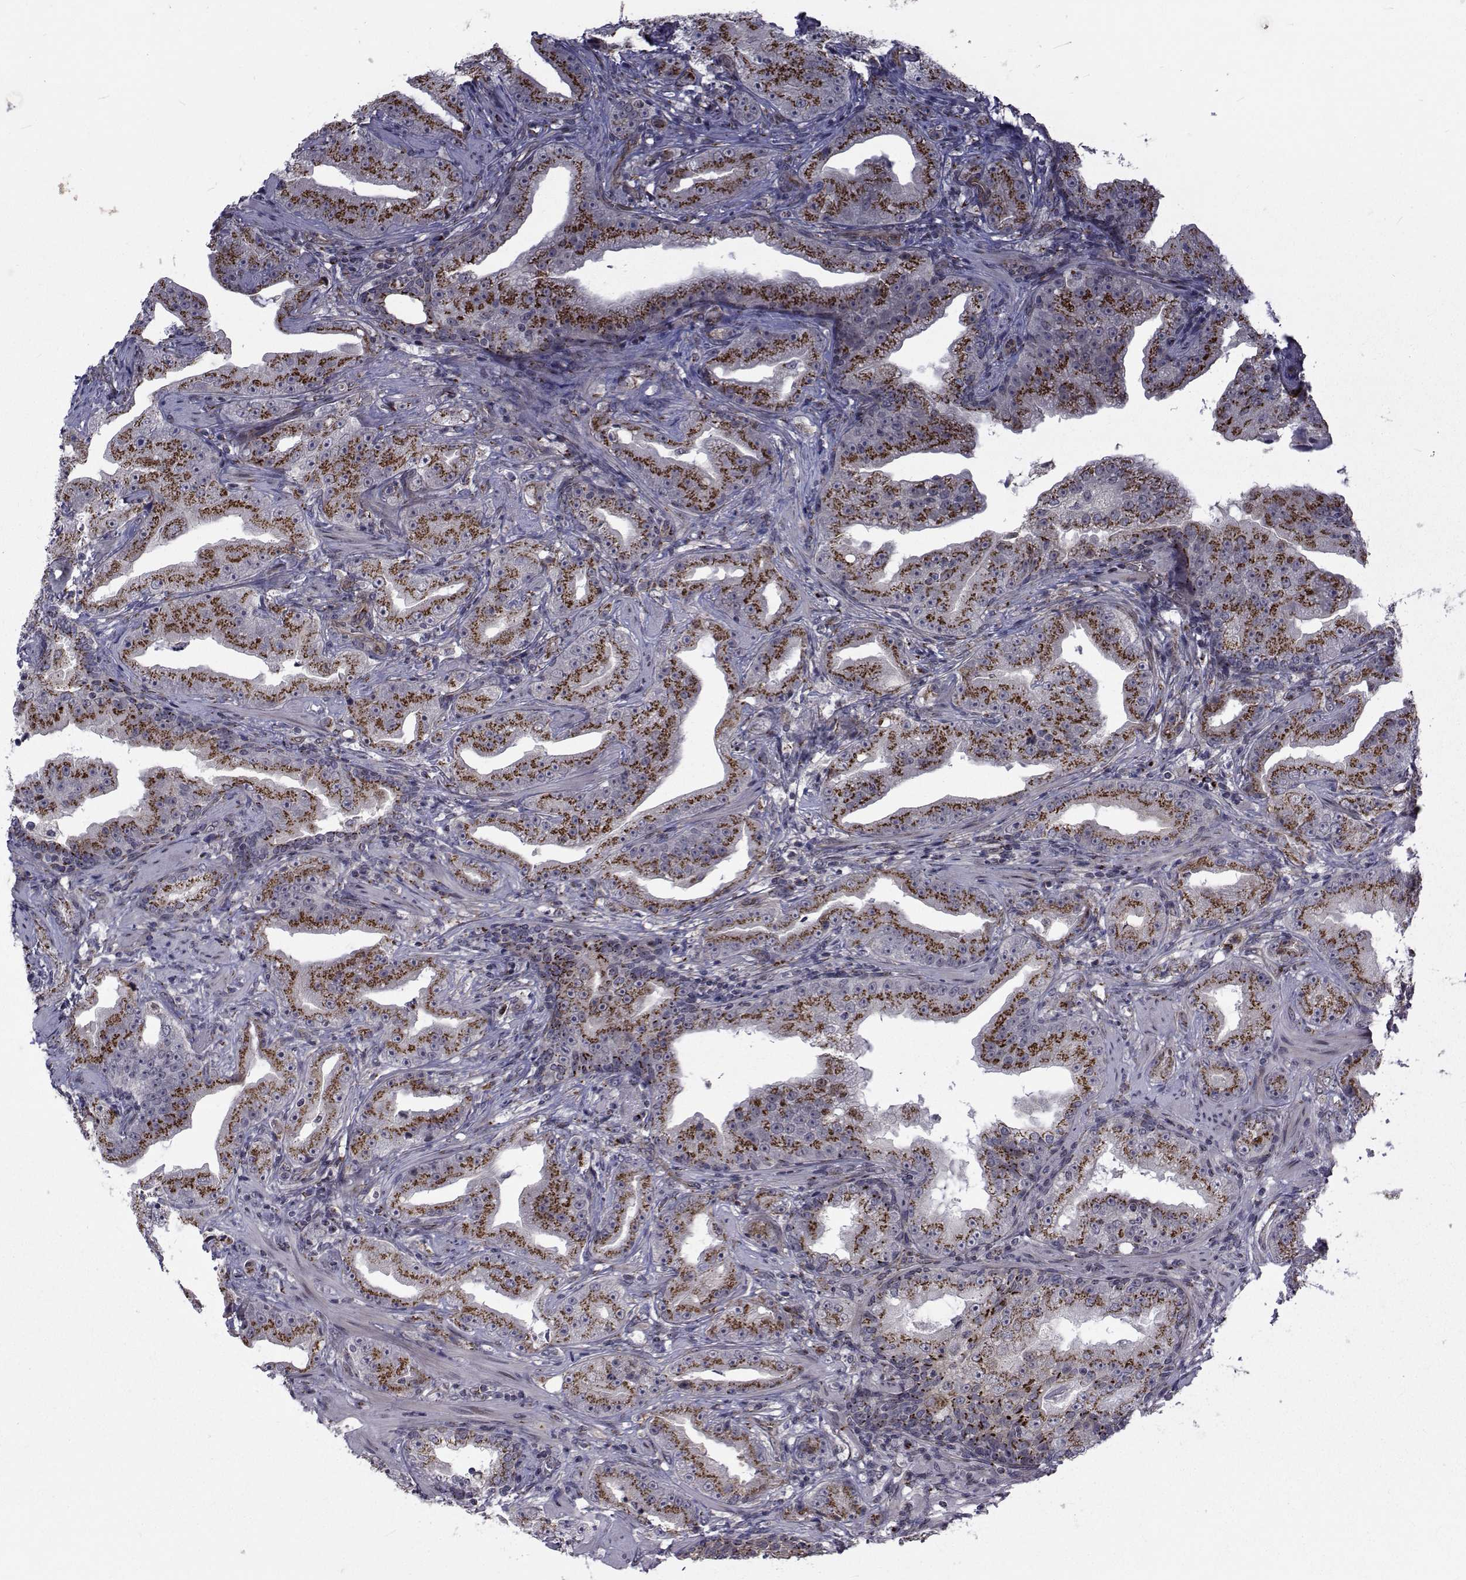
{"staining": {"intensity": "moderate", "quantity": ">75%", "location": "cytoplasmic/membranous"}, "tissue": "prostate cancer", "cell_type": "Tumor cells", "image_type": "cancer", "snomed": [{"axis": "morphology", "description": "Adenocarcinoma, Low grade"}, {"axis": "topography", "description": "Prostate"}], "caption": "IHC micrograph of neoplastic tissue: human prostate cancer stained using immunohistochemistry displays medium levels of moderate protein expression localized specifically in the cytoplasmic/membranous of tumor cells, appearing as a cytoplasmic/membranous brown color.", "gene": "ATP6V1C2", "patient": {"sex": "male", "age": 62}}